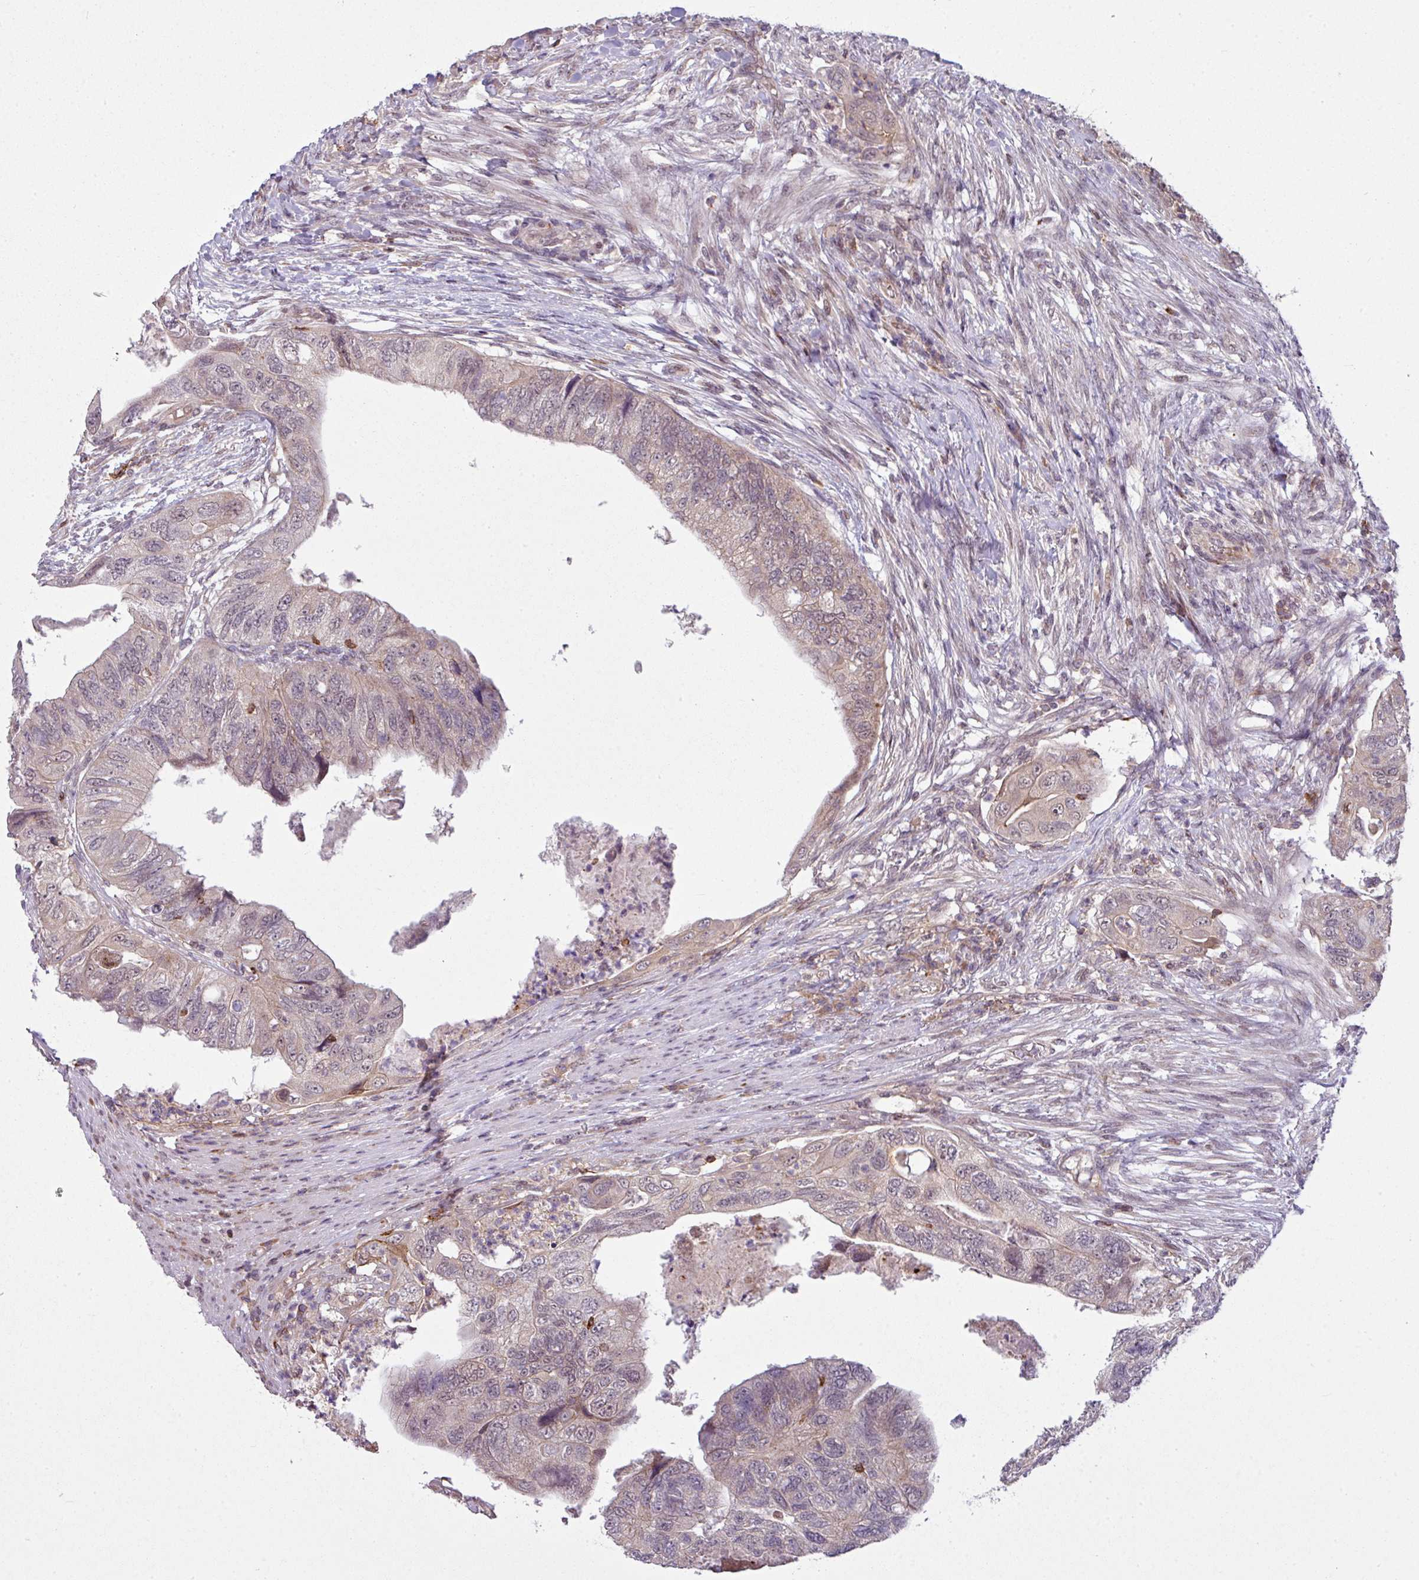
{"staining": {"intensity": "weak", "quantity": "<25%", "location": "cytoplasmic/membranous,nuclear"}, "tissue": "colorectal cancer", "cell_type": "Tumor cells", "image_type": "cancer", "snomed": [{"axis": "morphology", "description": "Adenocarcinoma, NOS"}, {"axis": "topography", "description": "Rectum"}], "caption": "Tumor cells show no significant staining in colorectal adenocarcinoma. (DAB (3,3'-diaminobenzidine) immunohistochemistry (IHC), high magnification).", "gene": "ZC2HC1C", "patient": {"sex": "male", "age": 63}}